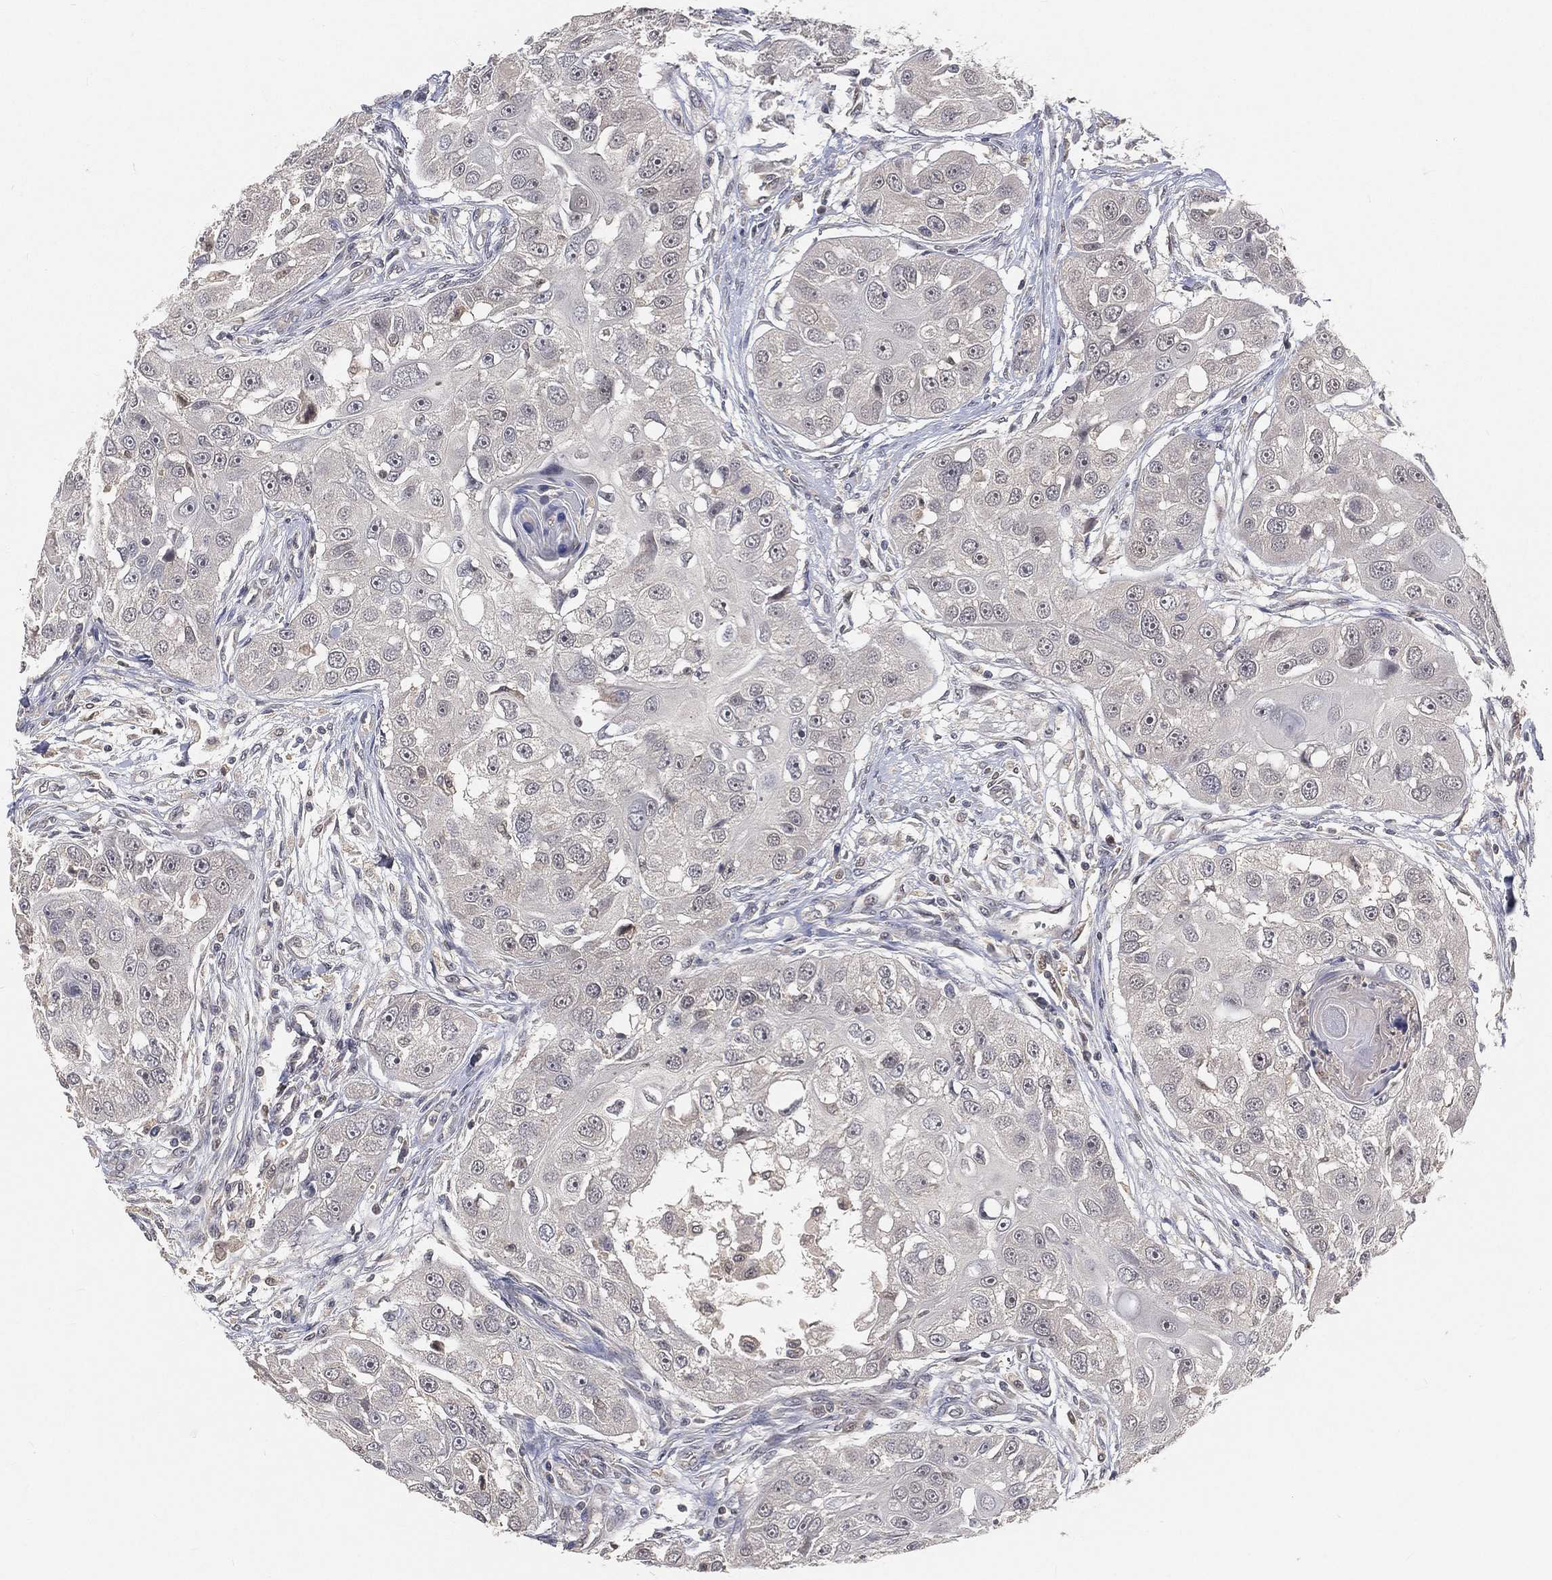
{"staining": {"intensity": "negative", "quantity": "none", "location": "none"}, "tissue": "head and neck cancer", "cell_type": "Tumor cells", "image_type": "cancer", "snomed": [{"axis": "morphology", "description": "Squamous cell carcinoma, NOS"}, {"axis": "topography", "description": "Head-Neck"}], "caption": "This is a image of immunohistochemistry (IHC) staining of squamous cell carcinoma (head and neck), which shows no staining in tumor cells. Brightfield microscopy of IHC stained with DAB (brown) and hematoxylin (blue), captured at high magnification.", "gene": "MAPK1", "patient": {"sex": "male", "age": 51}}